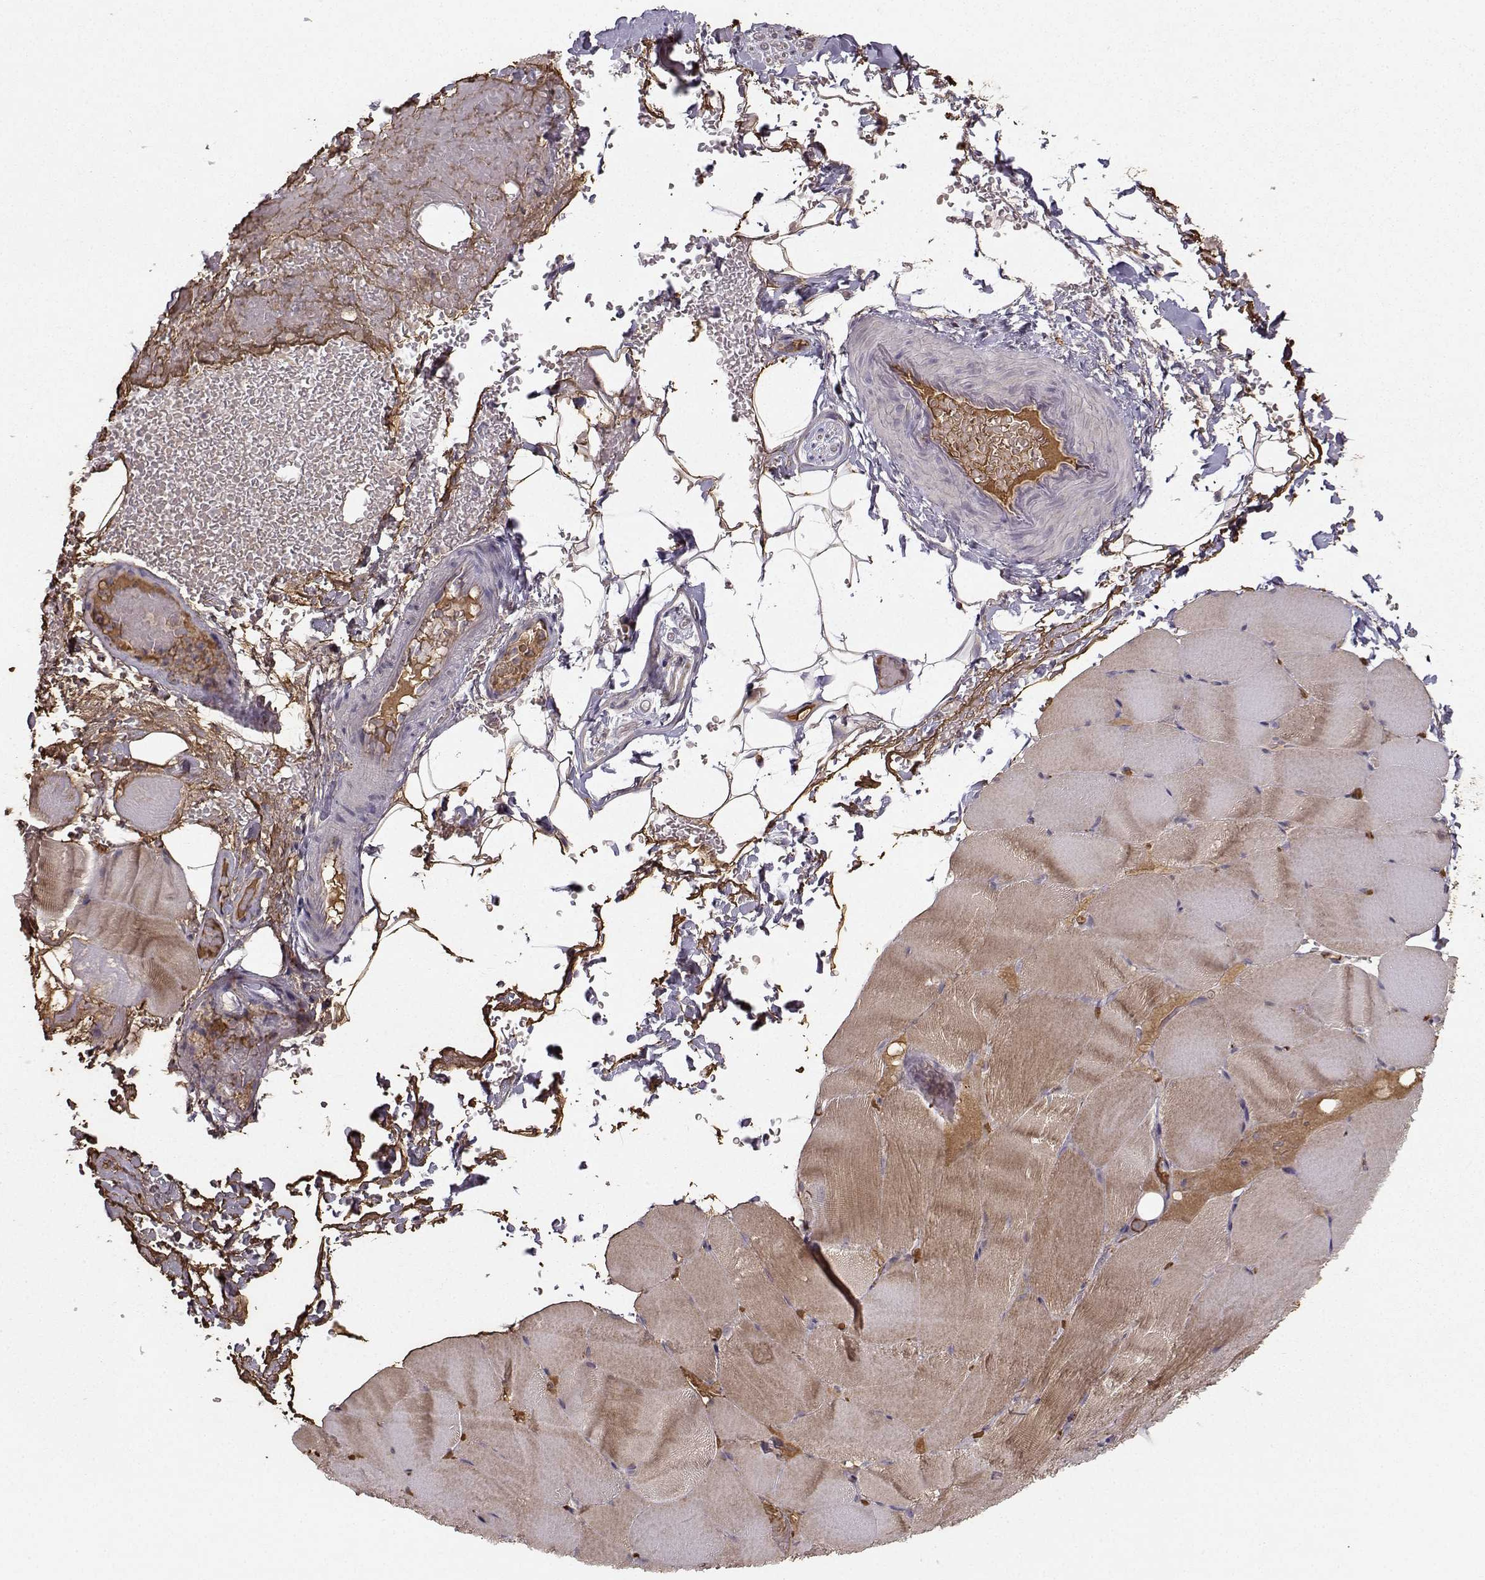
{"staining": {"intensity": "moderate", "quantity": "25%-75%", "location": "cytoplasmic/membranous"}, "tissue": "skeletal muscle", "cell_type": "Myocytes", "image_type": "normal", "snomed": [{"axis": "morphology", "description": "Normal tissue, NOS"}, {"axis": "topography", "description": "Skeletal muscle"}], "caption": "About 25%-75% of myocytes in normal skeletal muscle show moderate cytoplasmic/membranous protein staining as visualized by brown immunohistochemical staining.", "gene": "WNT6", "patient": {"sex": "female", "age": 37}}